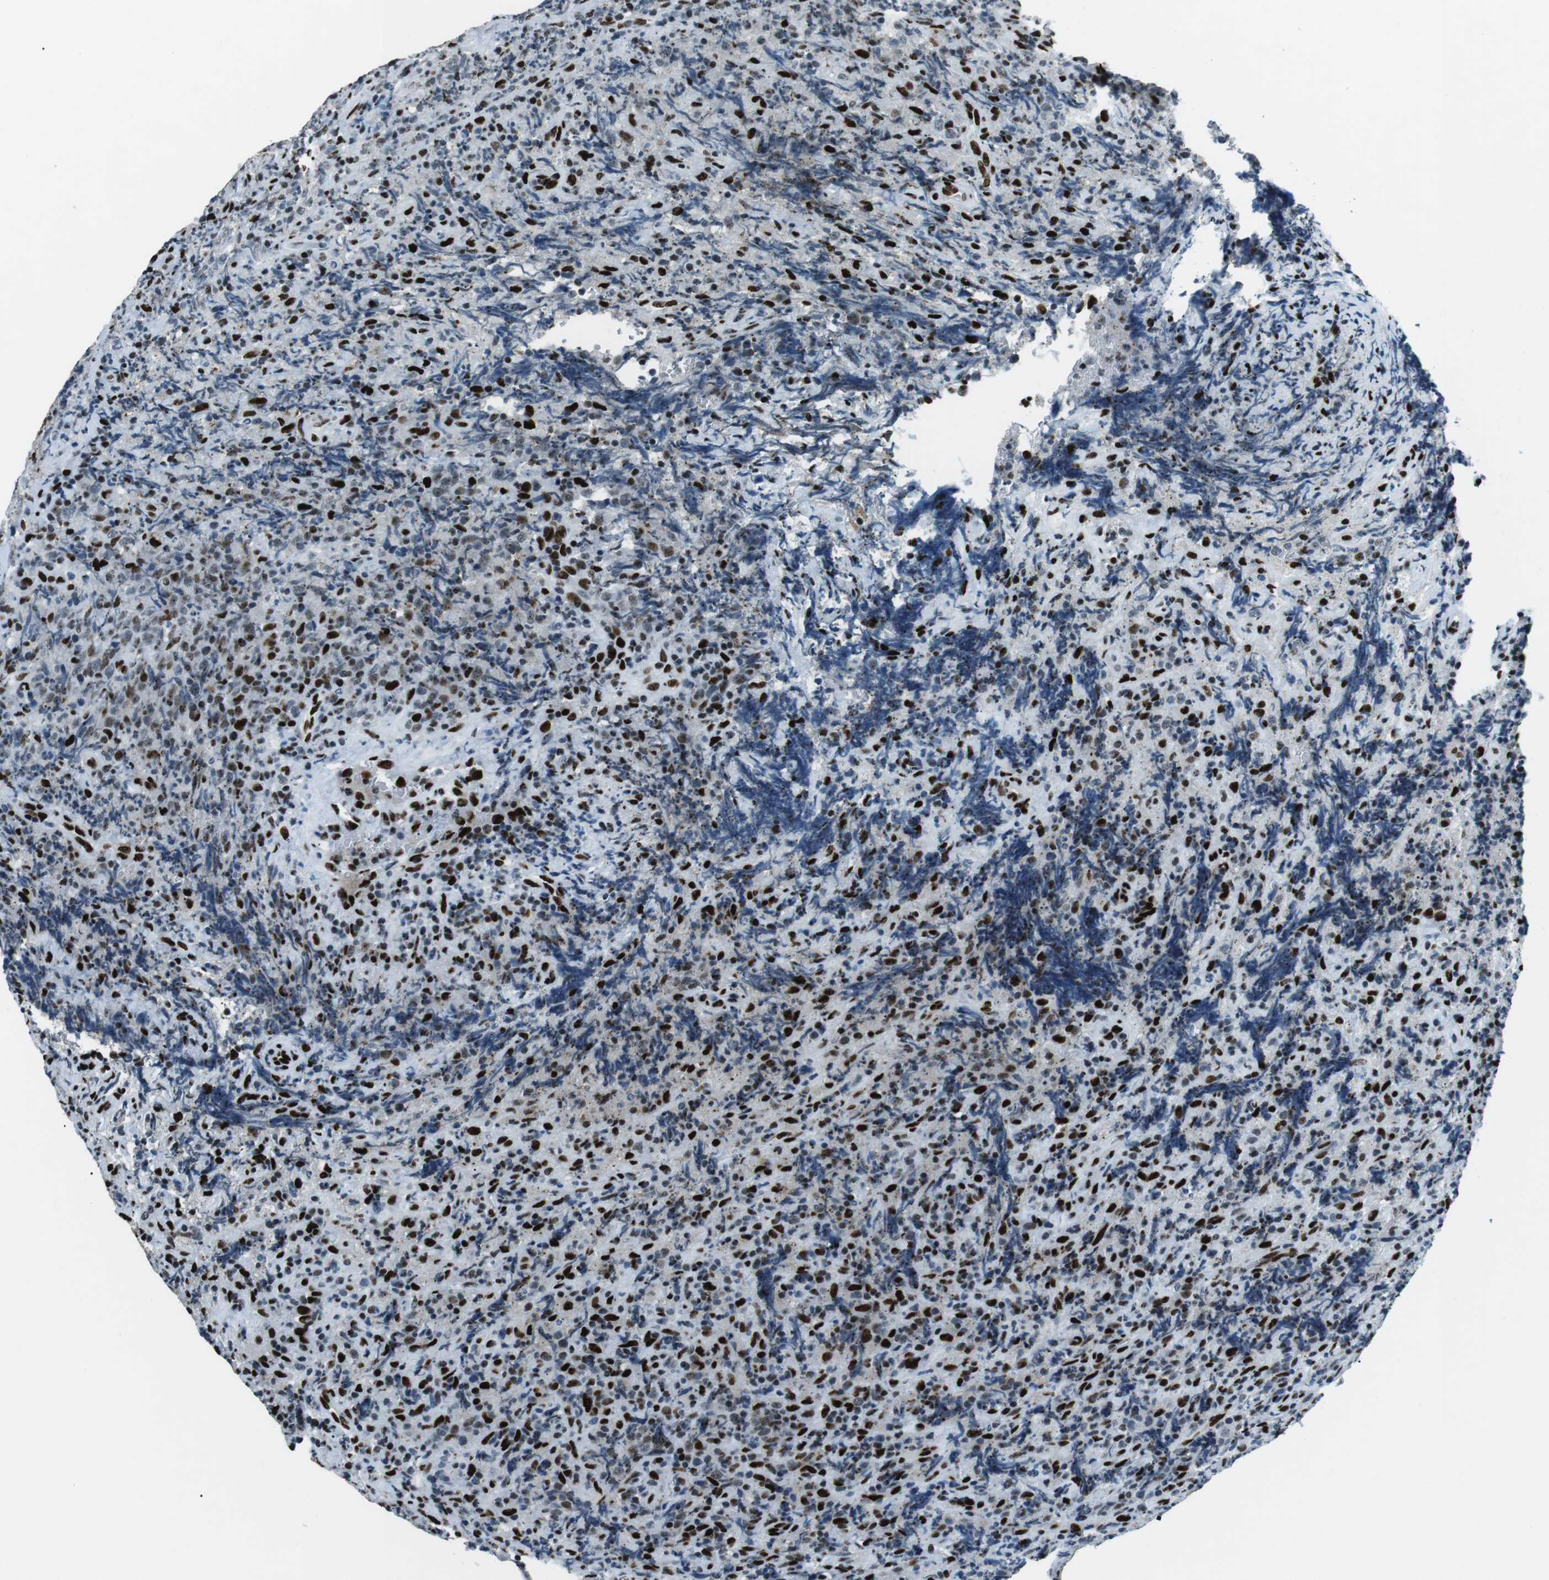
{"staining": {"intensity": "strong", "quantity": ">75%", "location": "nuclear"}, "tissue": "lymphoma", "cell_type": "Tumor cells", "image_type": "cancer", "snomed": [{"axis": "morphology", "description": "Malignant lymphoma, non-Hodgkin's type, High grade"}, {"axis": "topography", "description": "Tonsil"}], "caption": "DAB (3,3'-diaminobenzidine) immunohistochemical staining of malignant lymphoma, non-Hodgkin's type (high-grade) shows strong nuclear protein positivity in about >75% of tumor cells. Using DAB (brown) and hematoxylin (blue) stains, captured at high magnification using brightfield microscopy.", "gene": "PML", "patient": {"sex": "female", "age": 36}}